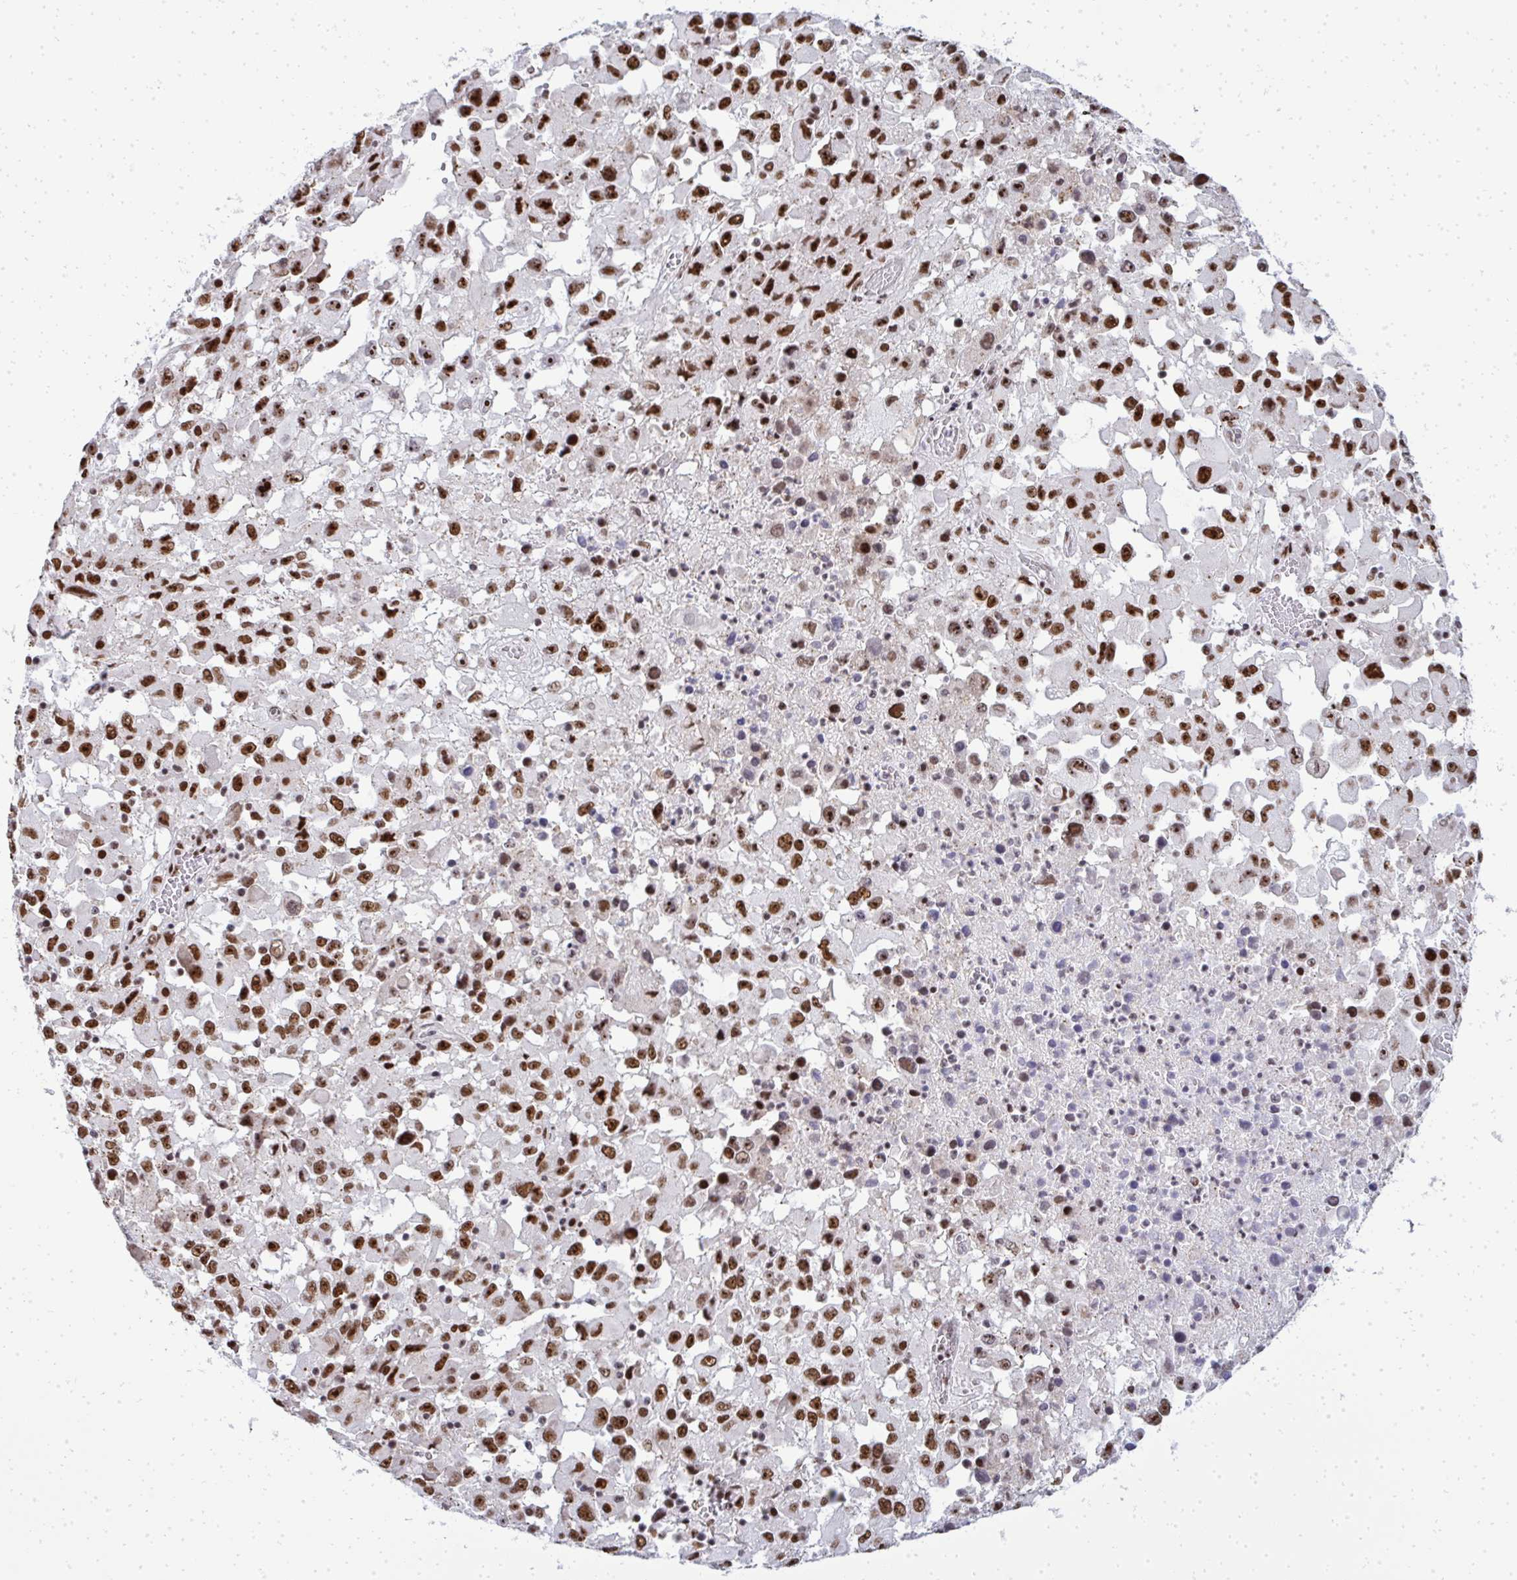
{"staining": {"intensity": "strong", "quantity": ">75%", "location": "nuclear"}, "tissue": "melanoma", "cell_type": "Tumor cells", "image_type": "cancer", "snomed": [{"axis": "morphology", "description": "Malignant melanoma, Metastatic site"}, {"axis": "topography", "description": "Soft tissue"}], "caption": "An image showing strong nuclear expression in about >75% of tumor cells in melanoma, as visualized by brown immunohistochemical staining.", "gene": "SIRT7", "patient": {"sex": "male", "age": 50}}